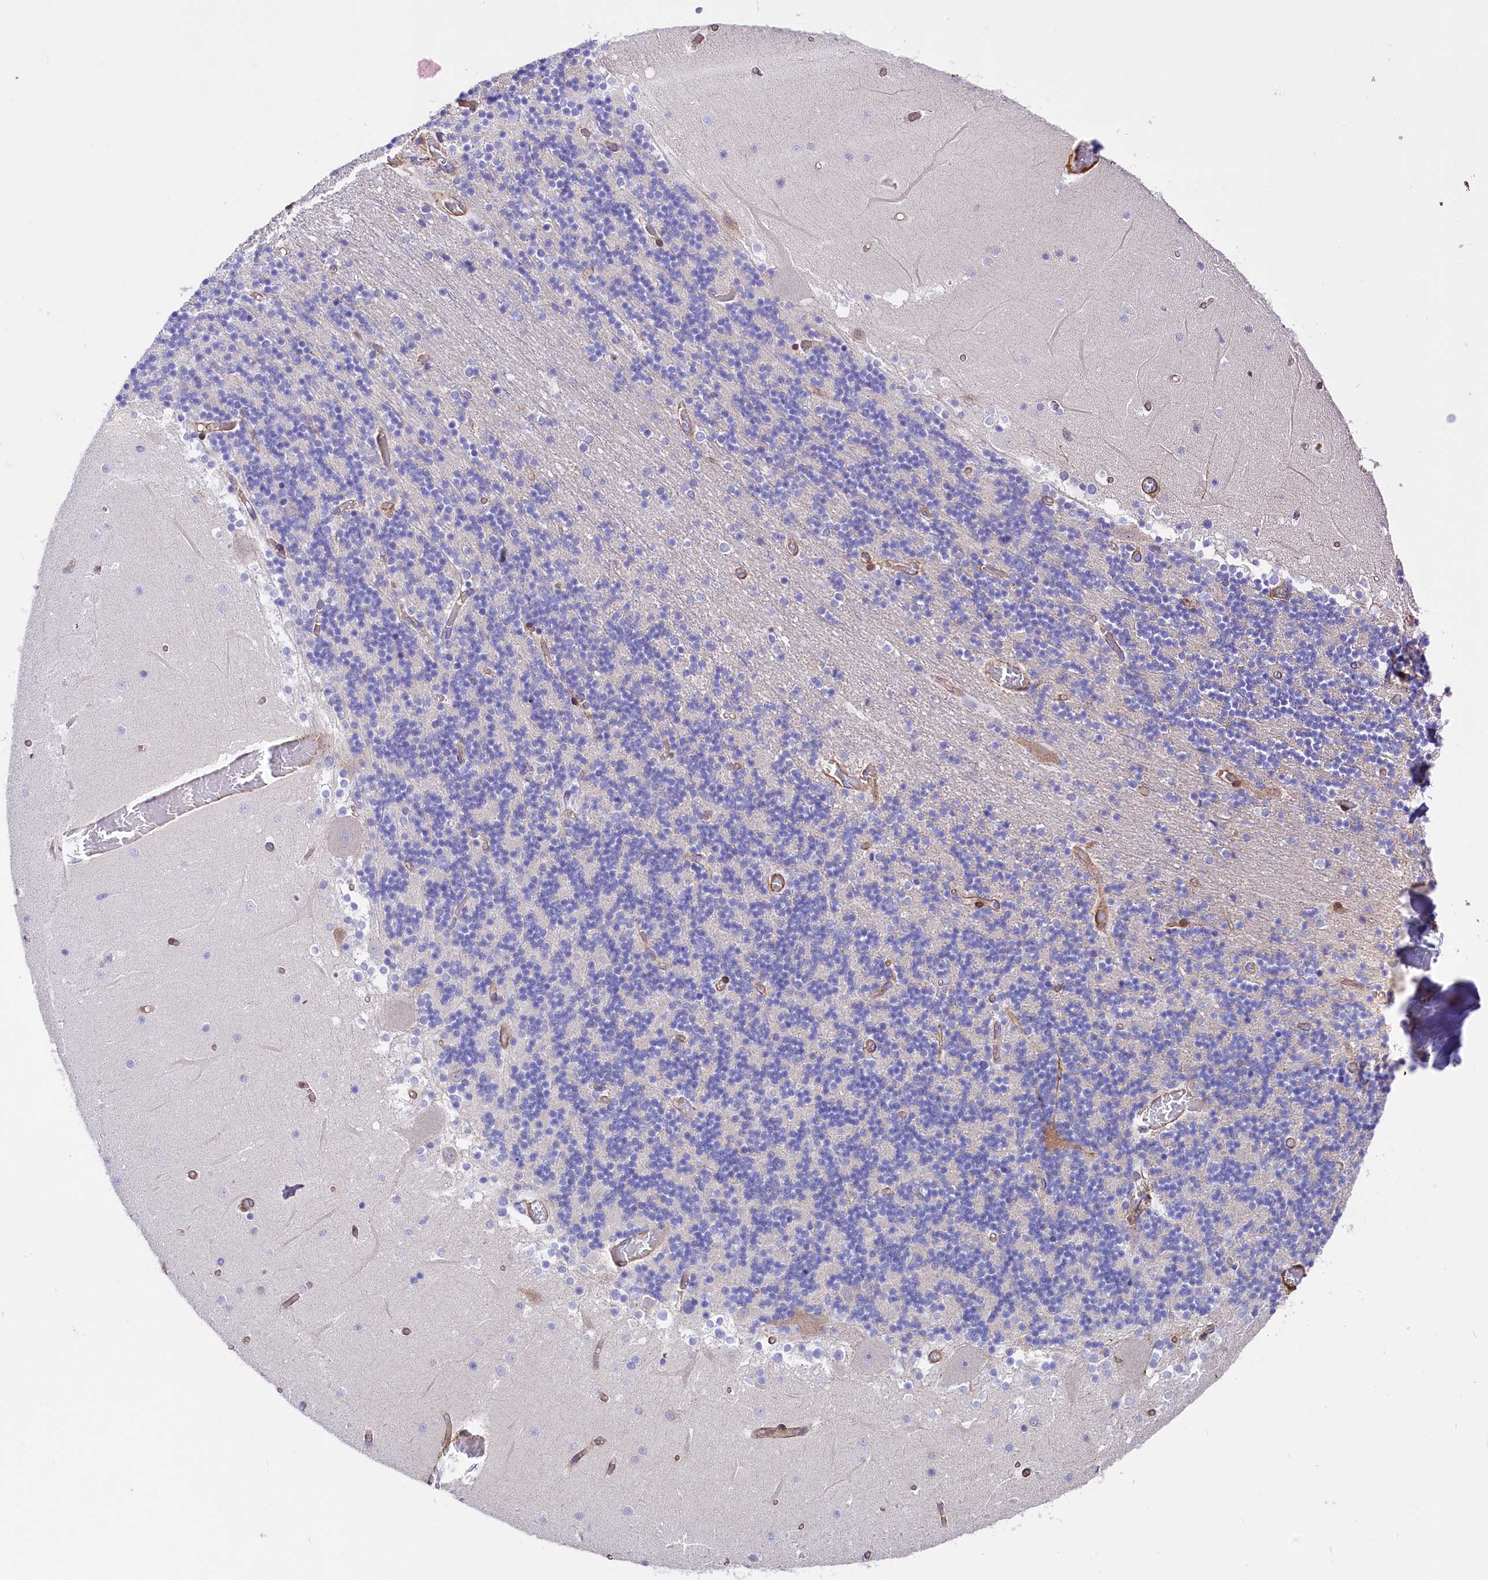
{"staining": {"intensity": "negative", "quantity": "none", "location": "none"}, "tissue": "cerebellum", "cell_type": "Cells in granular layer", "image_type": "normal", "snomed": [{"axis": "morphology", "description": "Normal tissue, NOS"}, {"axis": "topography", "description": "Cerebellum"}], "caption": "DAB immunohistochemical staining of benign human cerebellum displays no significant positivity in cells in granular layer. (Brightfield microscopy of DAB immunohistochemistry at high magnification).", "gene": "TNKS1BP1", "patient": {"sex": "female", "age": 28}}